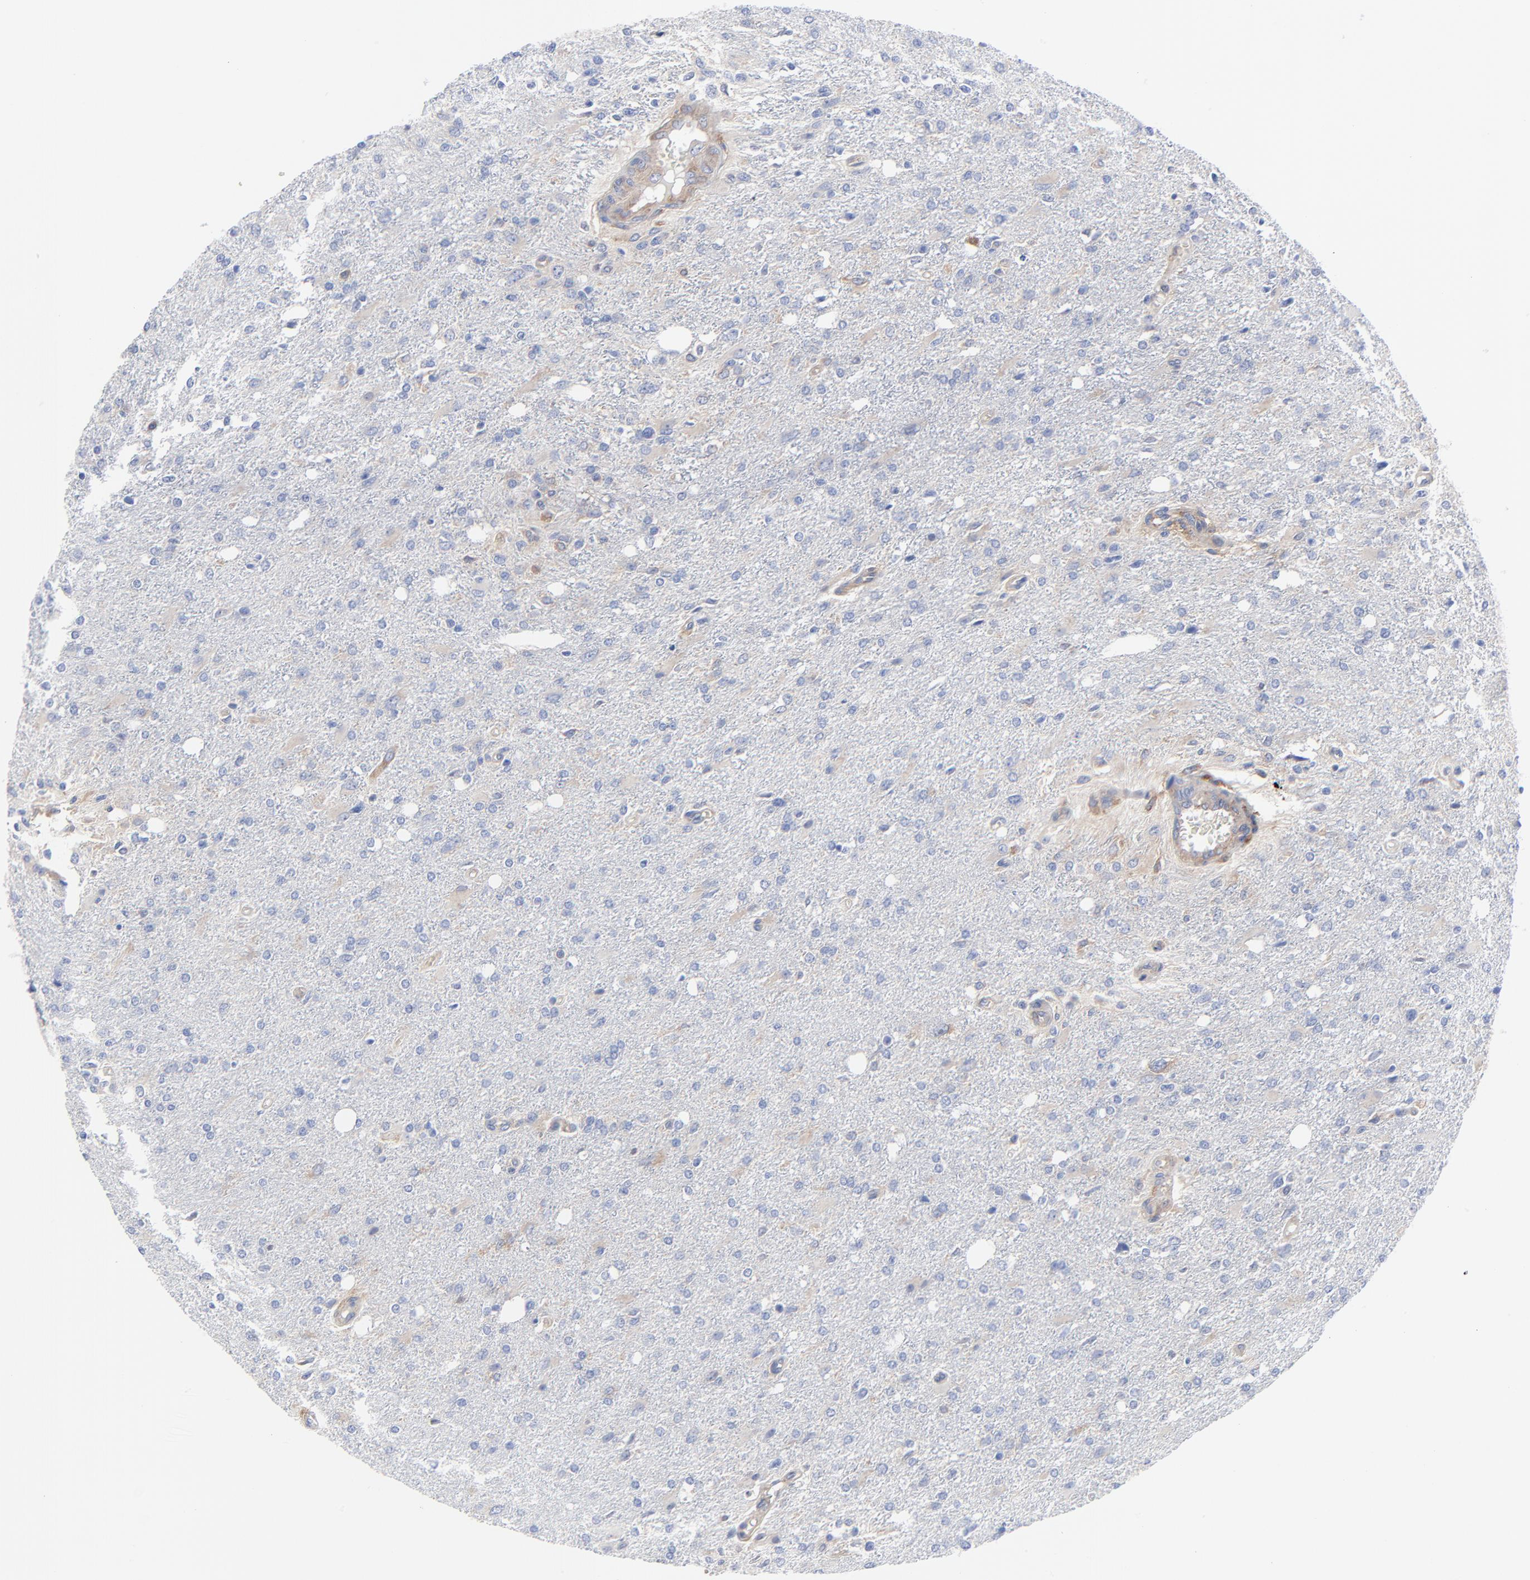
{"staining": {"intensity": "moderate", "quantity": "<25%", "location": "cytoplasmic/membranous"}, "tissue": "glioma", "cell_type": "Tumor cells", "image_type": "cancer", "snomed": [{"axis": "morphology", "description": "Glioma, malignant, High grade"}, {"axis": "topography", "description": "Cerebral cortex"}], "caption": "Protein analysis of glioma tissue shows moderate cytoplasmic/membranous expression in about <25% of tumor cells.", "gene": "STAT2", "patient": {"sex": "male", "age": 76}}